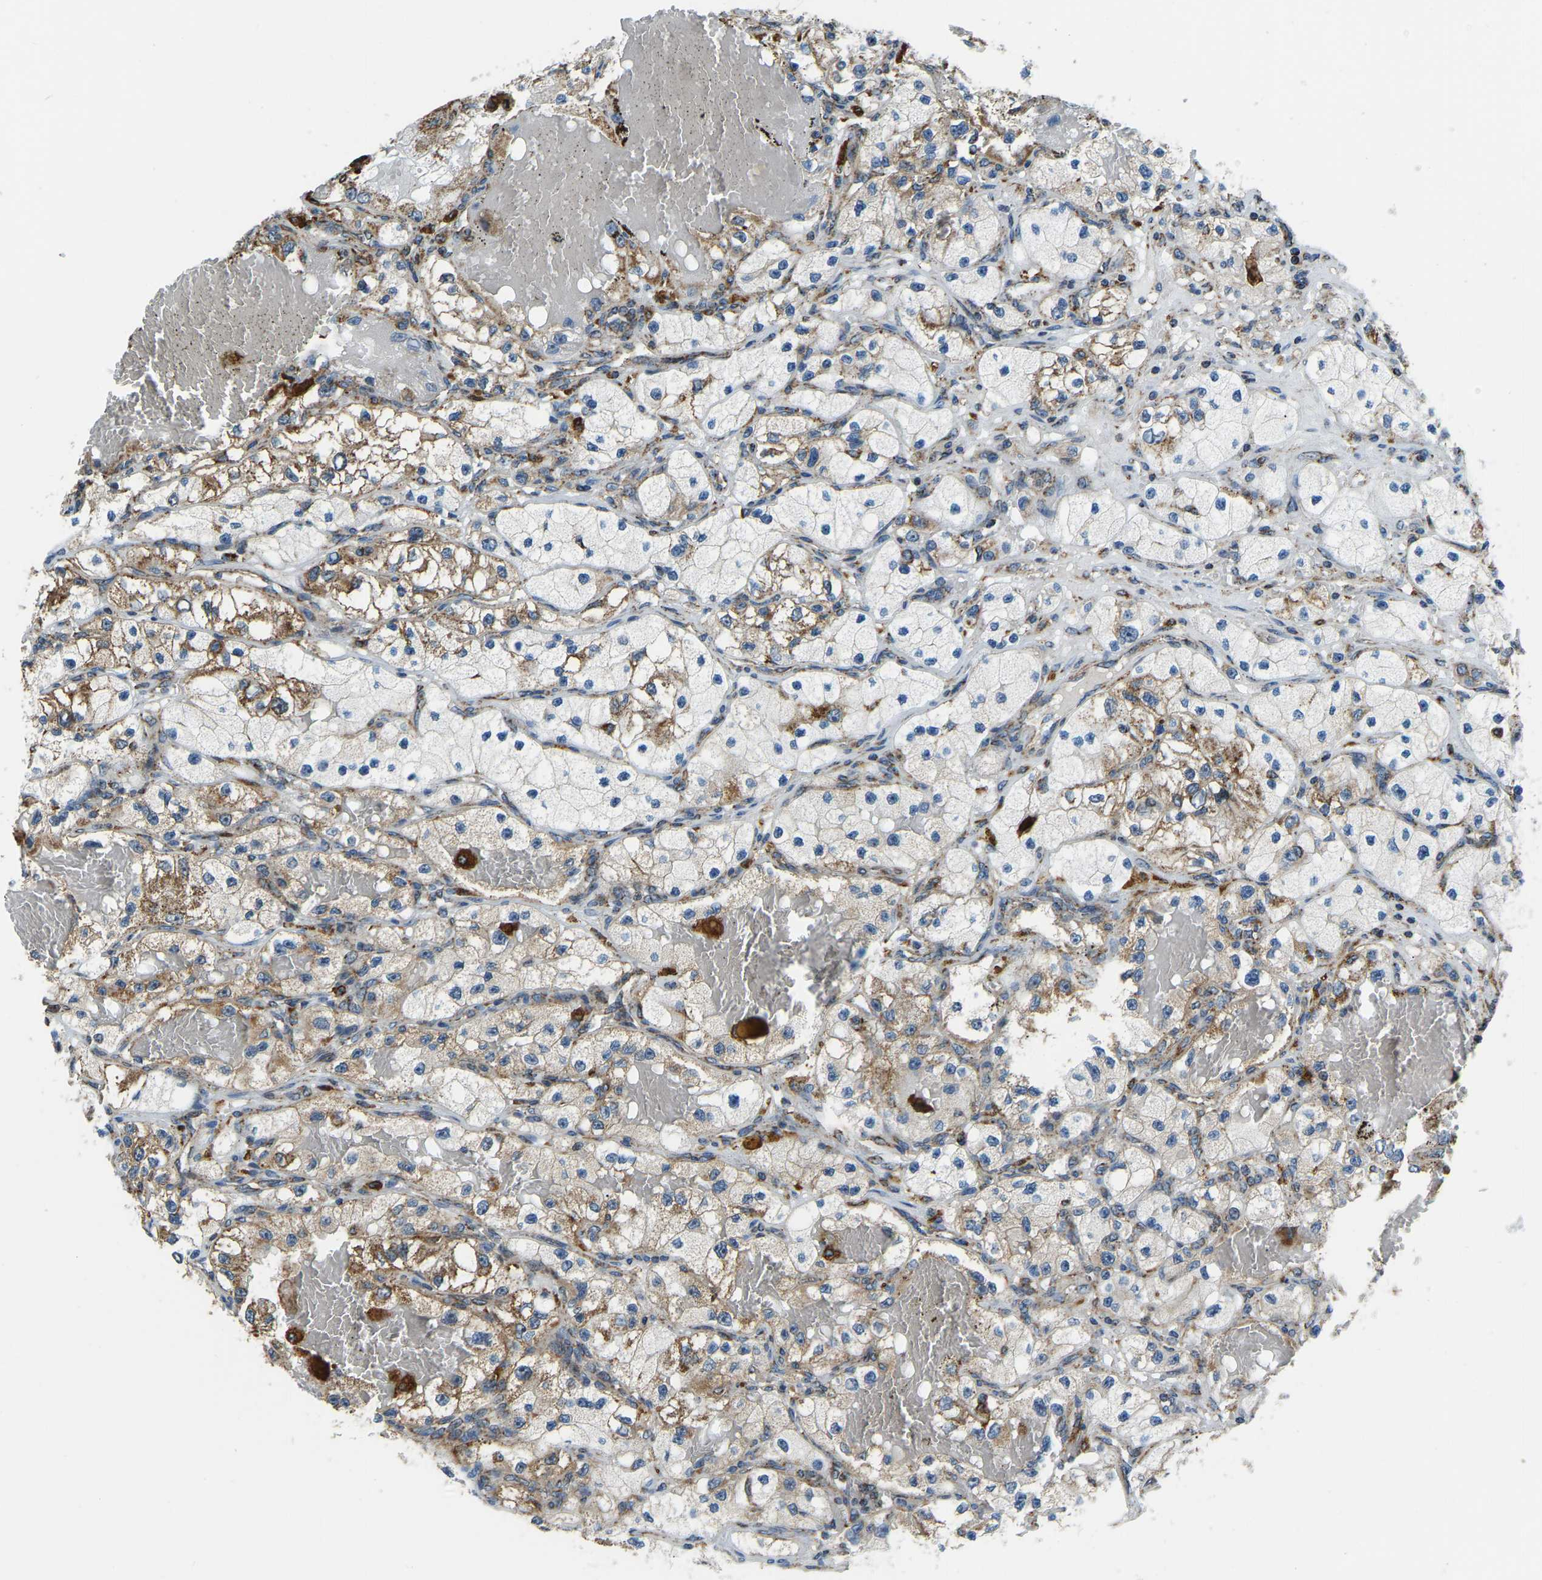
{"staining": {"intensity": "moderate", "quantity": "25%-75%", "location": "cytoplasmic/membranous"}, "tissue": "renal cancer", "cell_type": "Tumor cells", "image_type": "cancer", "snomed": [{"axis": "morphology", "description": "Adenocarcinoma, NOS"}, {"axis": "topography", "description": "Kidney"}], "caption": "Moderate cytoplasmic/membranous staining is seen in about 25%-75% of tumor cells in renal adenocarcinoma. Using DAB (brown) and hematoxylin (blue) stains, captured at high magnification using brightfield microscopy.", "gene": "RBM33", "patient": {"sex": "female", "age": 57}}